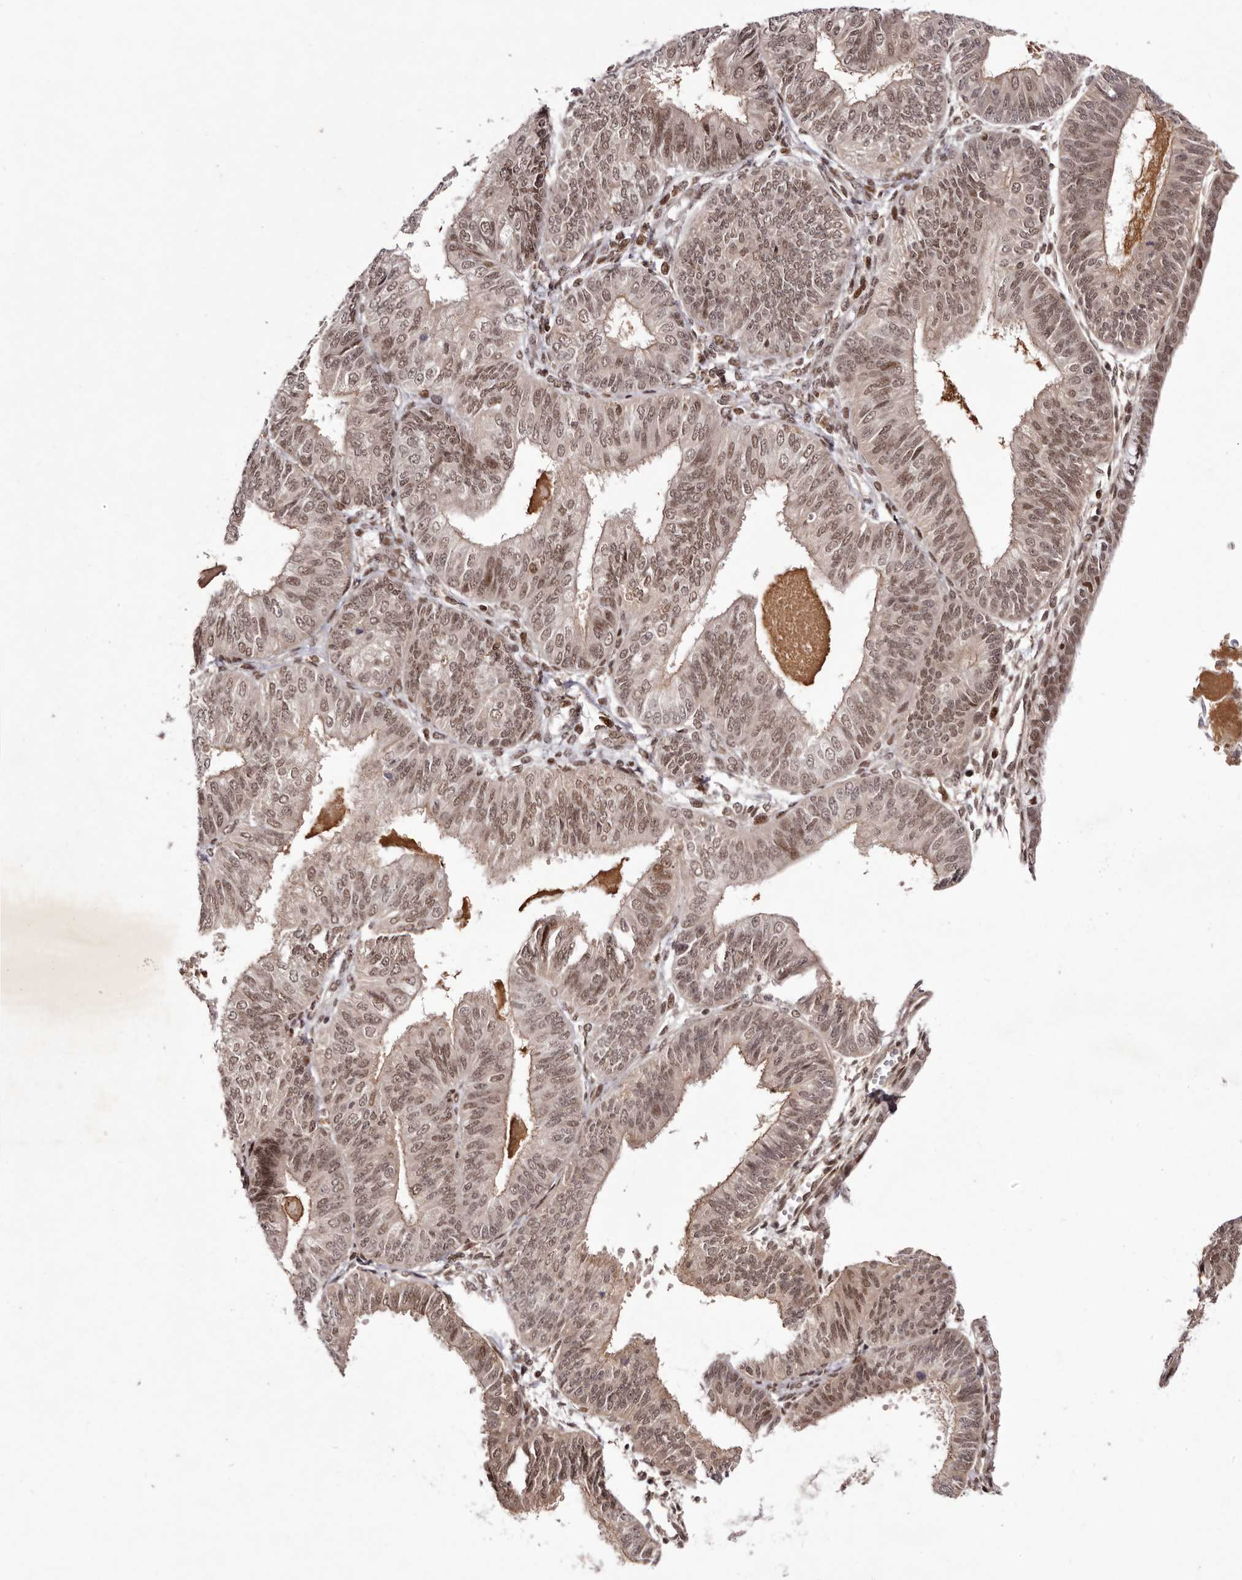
{"staining": {"intensity": "moderate", "quantity": ">75%", "location": "cytoplasmic/membranous,nuclear"}, "tissue": "endometrial cancer", "cell_type": "Tumor cells", "image_type": "cancer", "snomed": [{"axis": "morphology", "description": "Adenocarcinoma, NOS"}, {"axis": "topography", "description": "Endometrium"}], "caption": "Brown immunohistochemical staining in human endometrial adenocarcinoma shows moderate cytoplasmic/membranous and nuclear expression in about >75% of tumor cells.", "gene": "FBXO5", "patient": {"sex": "female", "age": 58}}